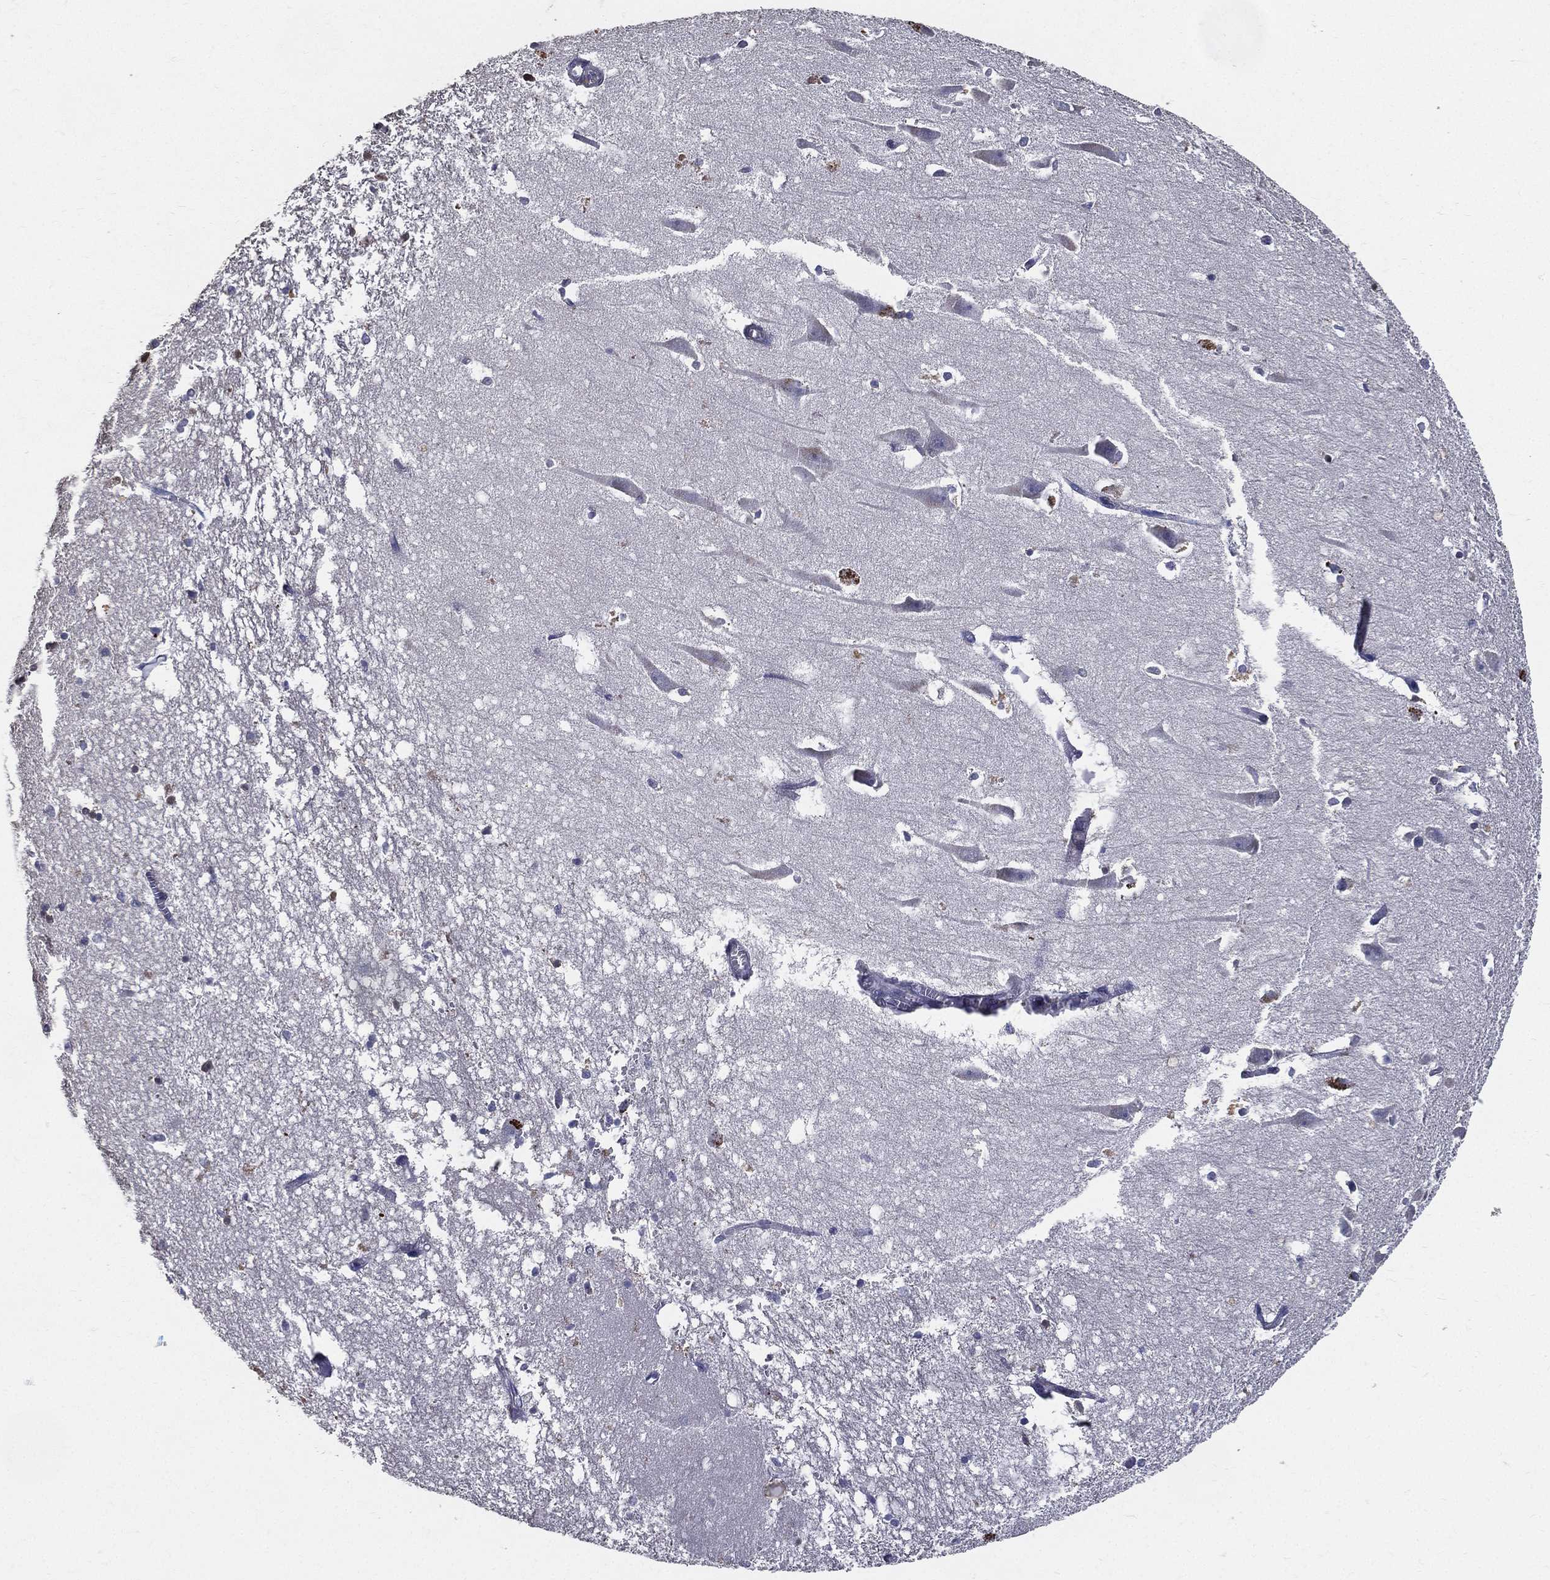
{"staining": {"intensity": "negative", "quantity": "none", "location": "none"}, "tissue": "hippocampus", "cell_type": "Glial cells", "image_type": "normal", "snomed": [{"axis": "morphology", "description": "Normal tissue, NOS"}, {"axis": "topography", "description": "Lateral ventricle wall"}, {"axis": "topography", "description": "Hippocampus"}], "caption": "DAB immunohistochemical staining of normal human hippocampus exhibits no significant positivity in glial cells.", "gene": "SERPINB2", "patient": {"sex": "female", "age": 63}}